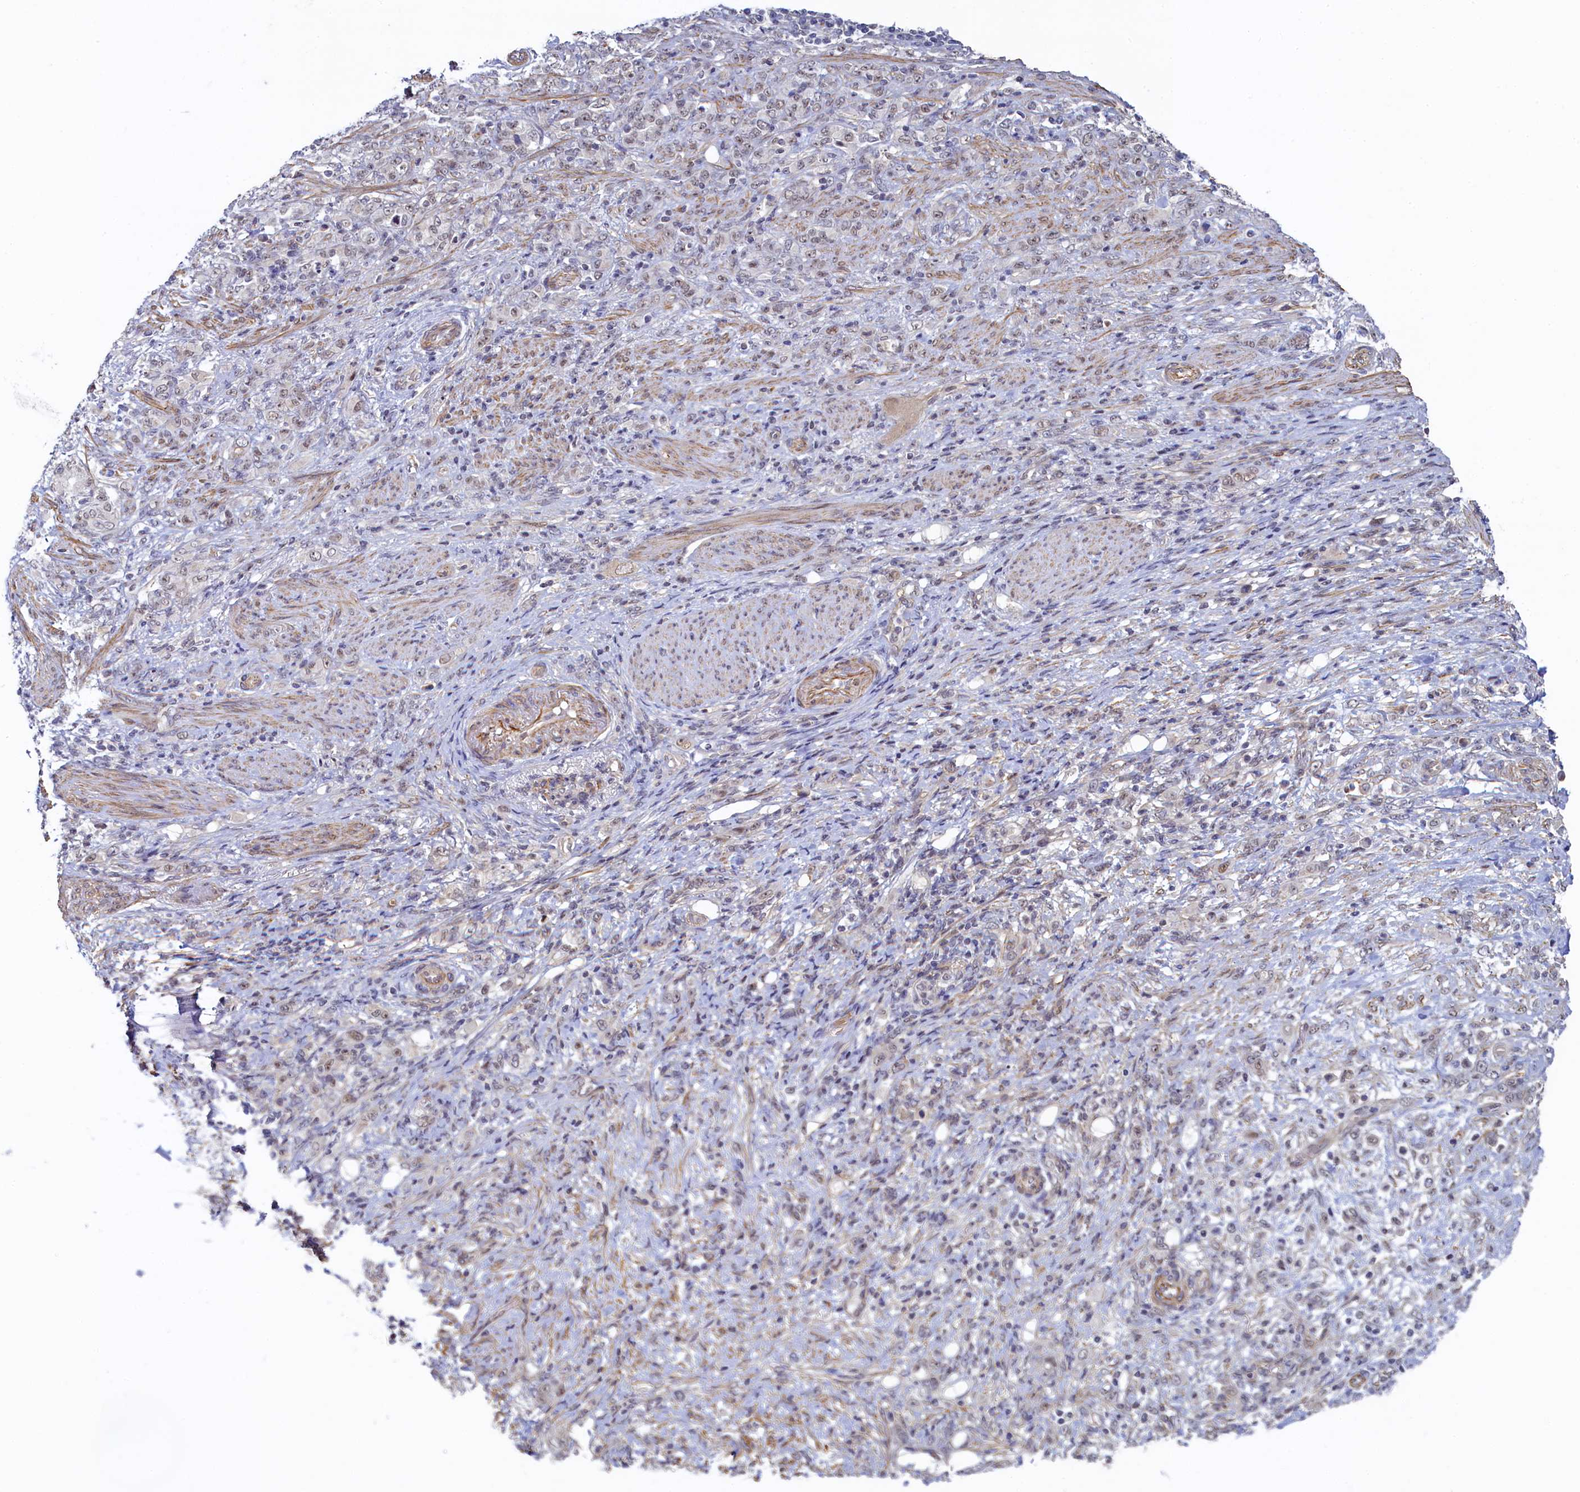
{"staining": {"intensity": "weak", "quantity": "25%-75%", "location": "nuclear"}, "tissue": "stomach cancer", "cell_type": "Tumor cells", "image_type": "cancer", "snomed": [{"axis": "morphology", "description": "Adenocarcinoma, NOS"}, {"axis": "topography", "description": "Stomach"}], "caption": "There is low levels of weak nuclear staining in tumor cells of stomach cancer (adenocarcinoma), as demonstrated by immunohistochemical staining (brown color).", "gene": "INTS14", "patient": {"sex": "female", "age": 79}}